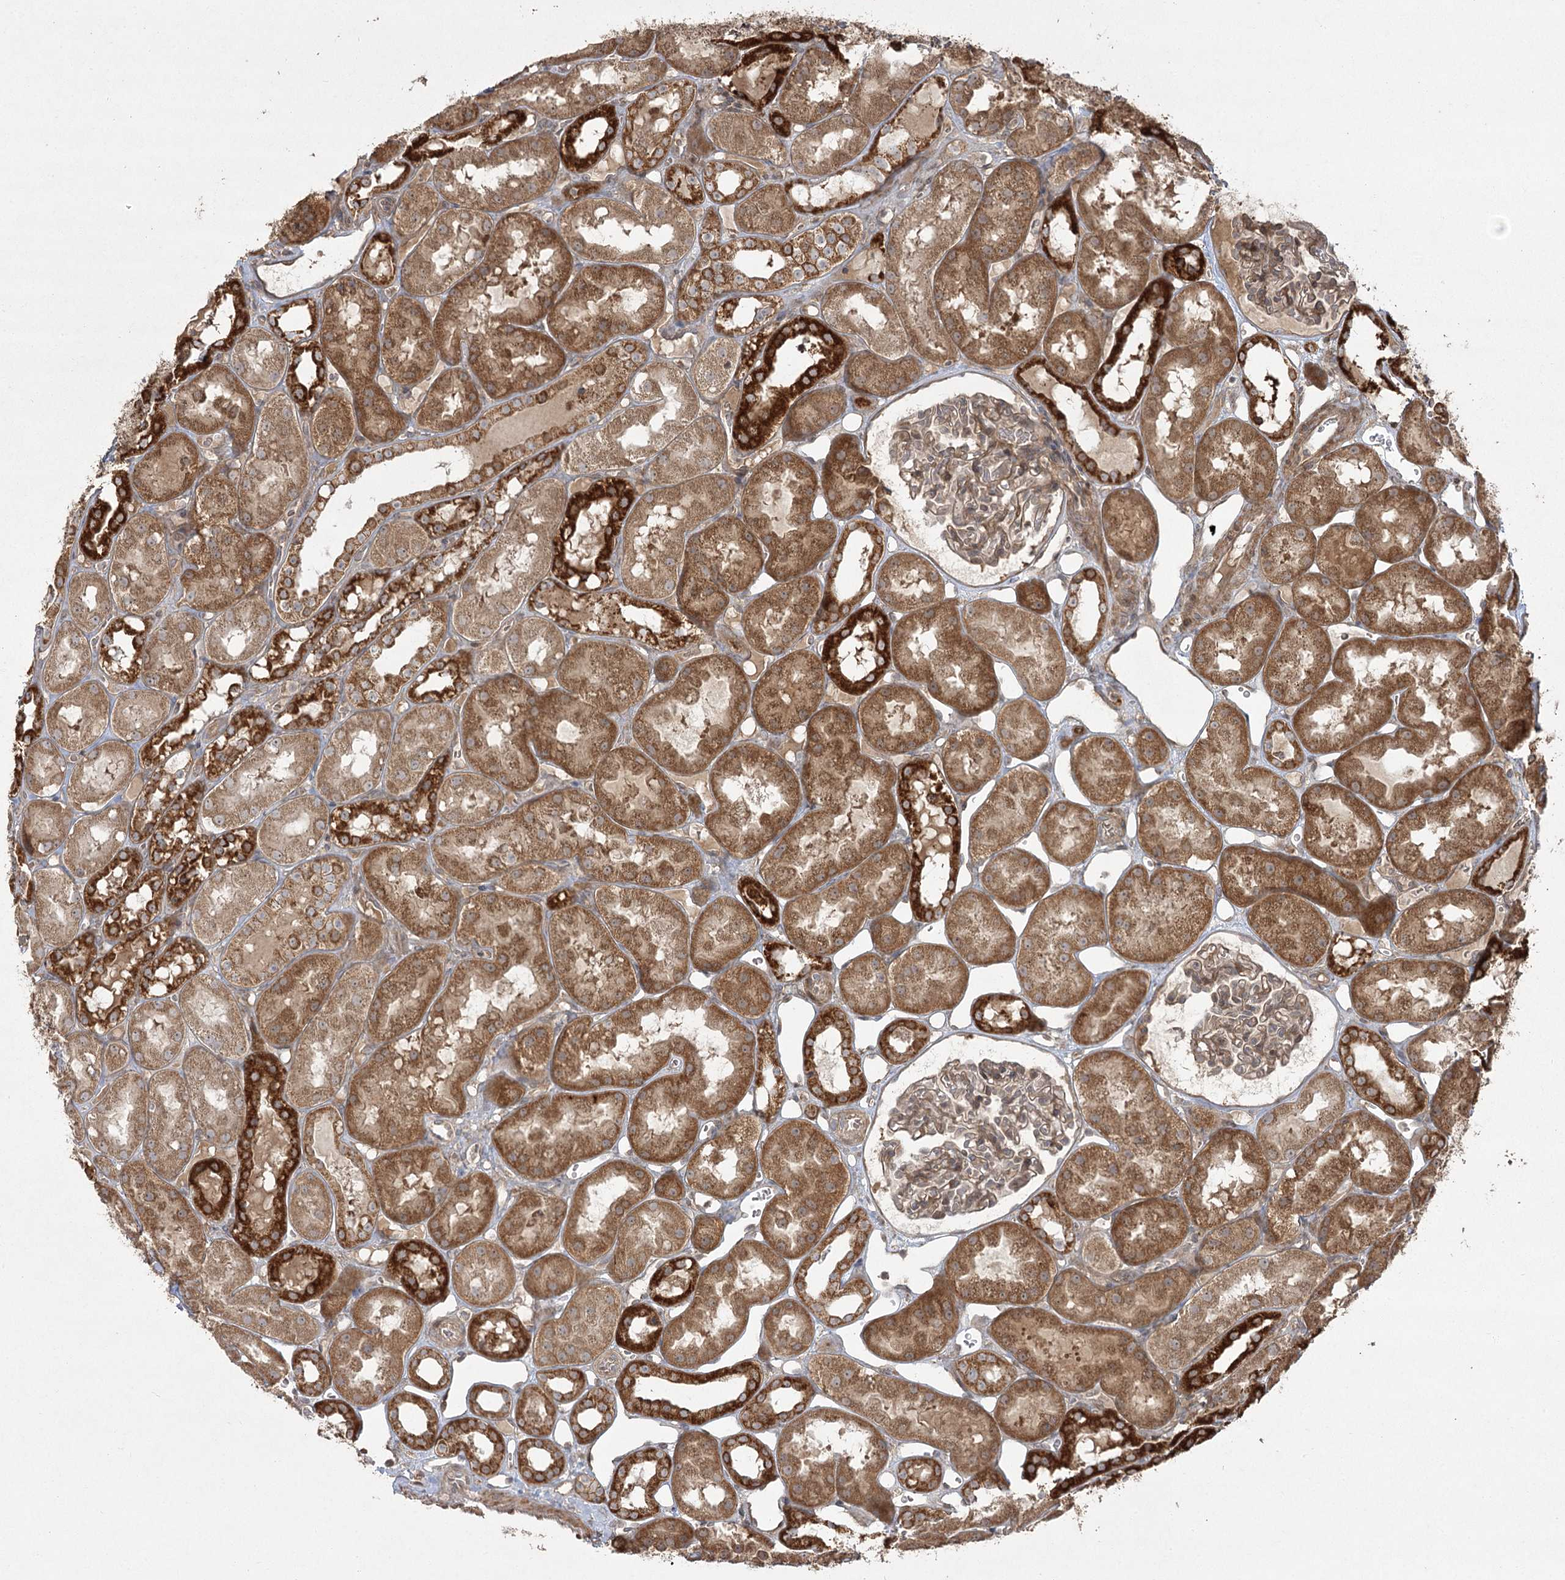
{"staining": {"intensity": "moderate", "quantity": ">75%", "location": "cytoplasmic/membranous"}, "tissue": "kidney", "cell_type": "Cells in glomeruli", "image_type": "normal", "snomed": [{"axis": "morphology", "description": "Normal tissue, NOS"}, {"axis": "topography", "description": "Kidney"}], "caption": "Protein expression analysis of unremarkable kidney exhibits moderate cytoplasmic/membranous positivity in about >75% of cells in glomeruli.", "gene": "CPLANE1", "patient": {"sex": "male", "age": 16}}